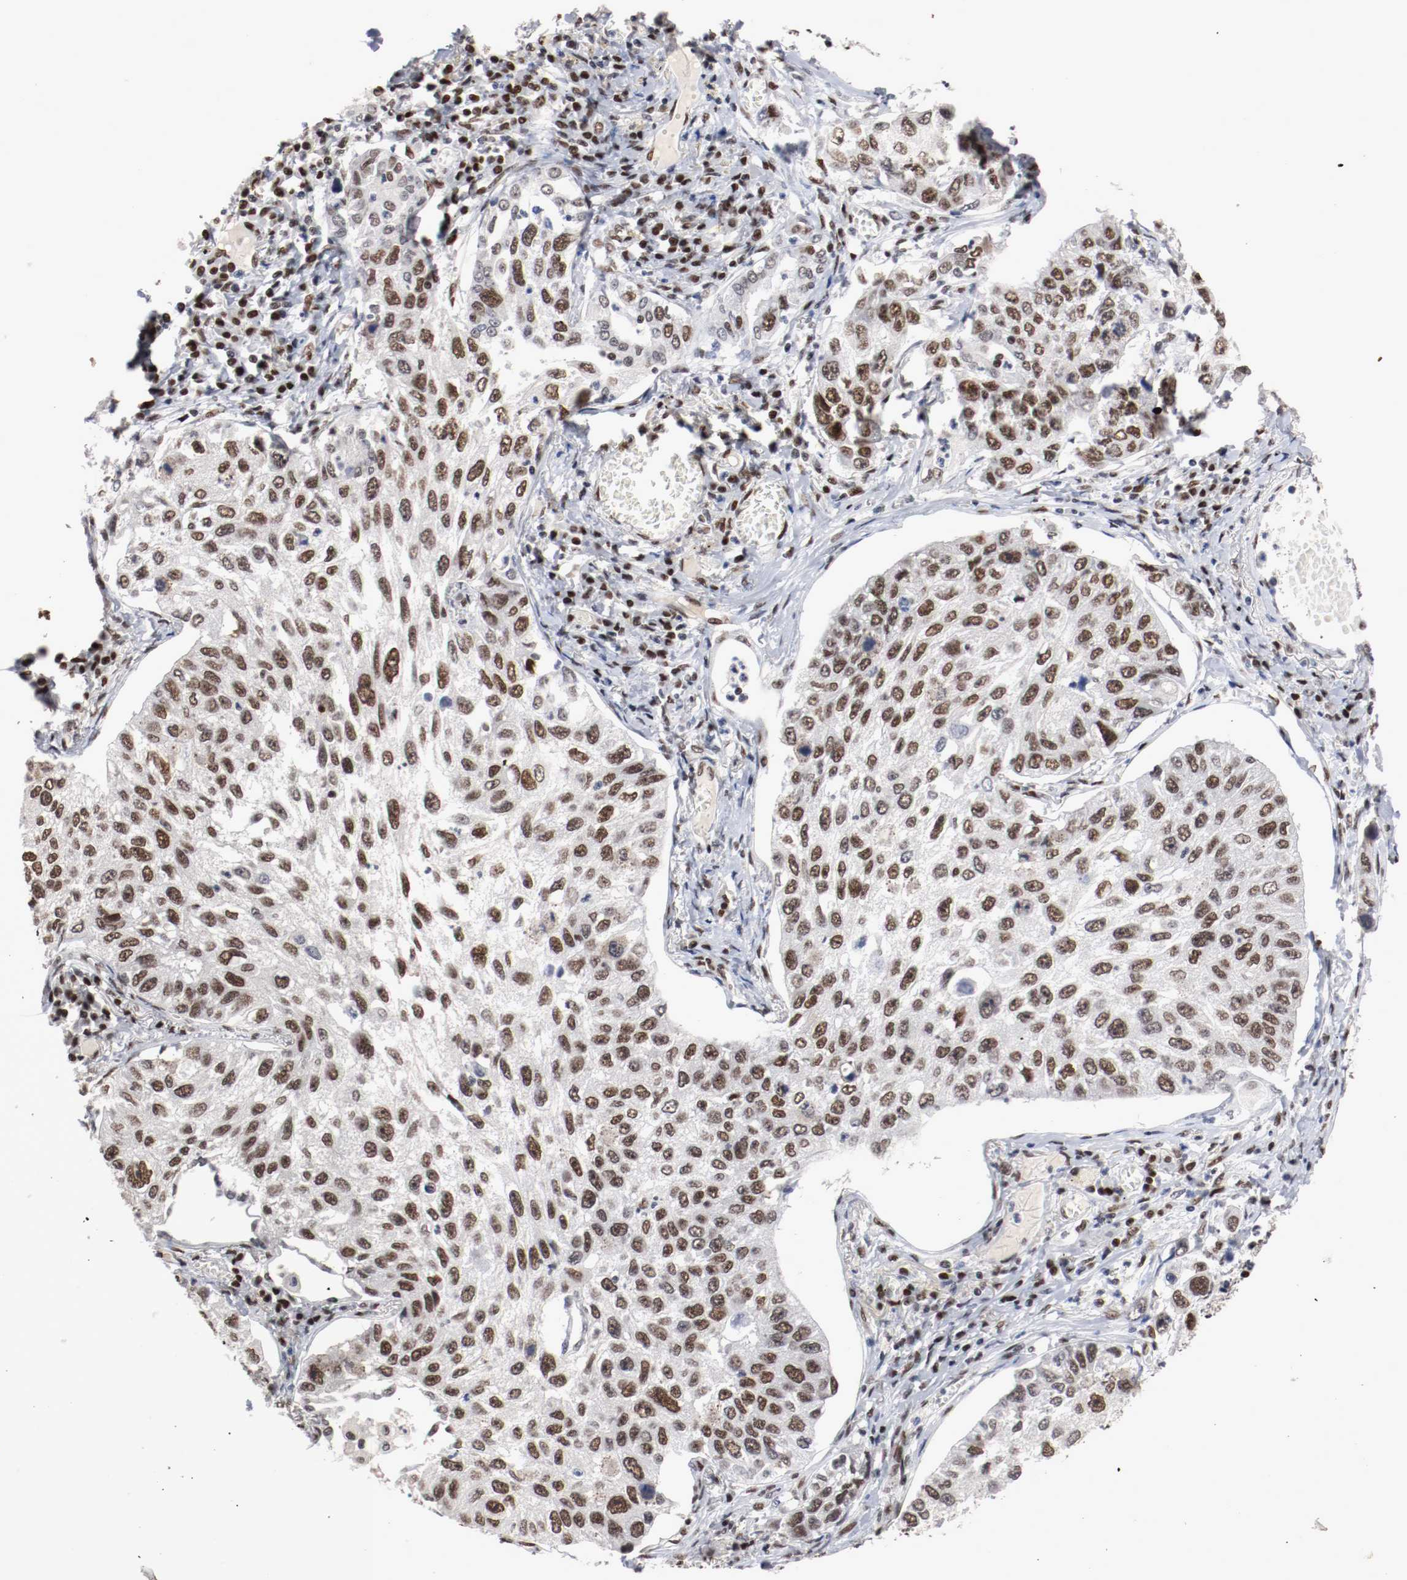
{"staining": {"intensity": "moderate", "quantity": ">75%", "location": "nuclear"}, "tissue": "lung cancer", "cell_type": "Tumor cells", "image_type": "cancer", "snomed": [{"axis": "morphology", "description": "Squamous cell carcinoma, NOS"}, {"axis": "topography", "description": "Lung"}], "caption": "Immunohistochemical staining of human squamous cell carcinoma (lung) reveals medium levels of moderate nuclear positivity in about >75% of tumor cells.", "gene": "MEF2D", "patient": {"sex": "male", "age": 71}}